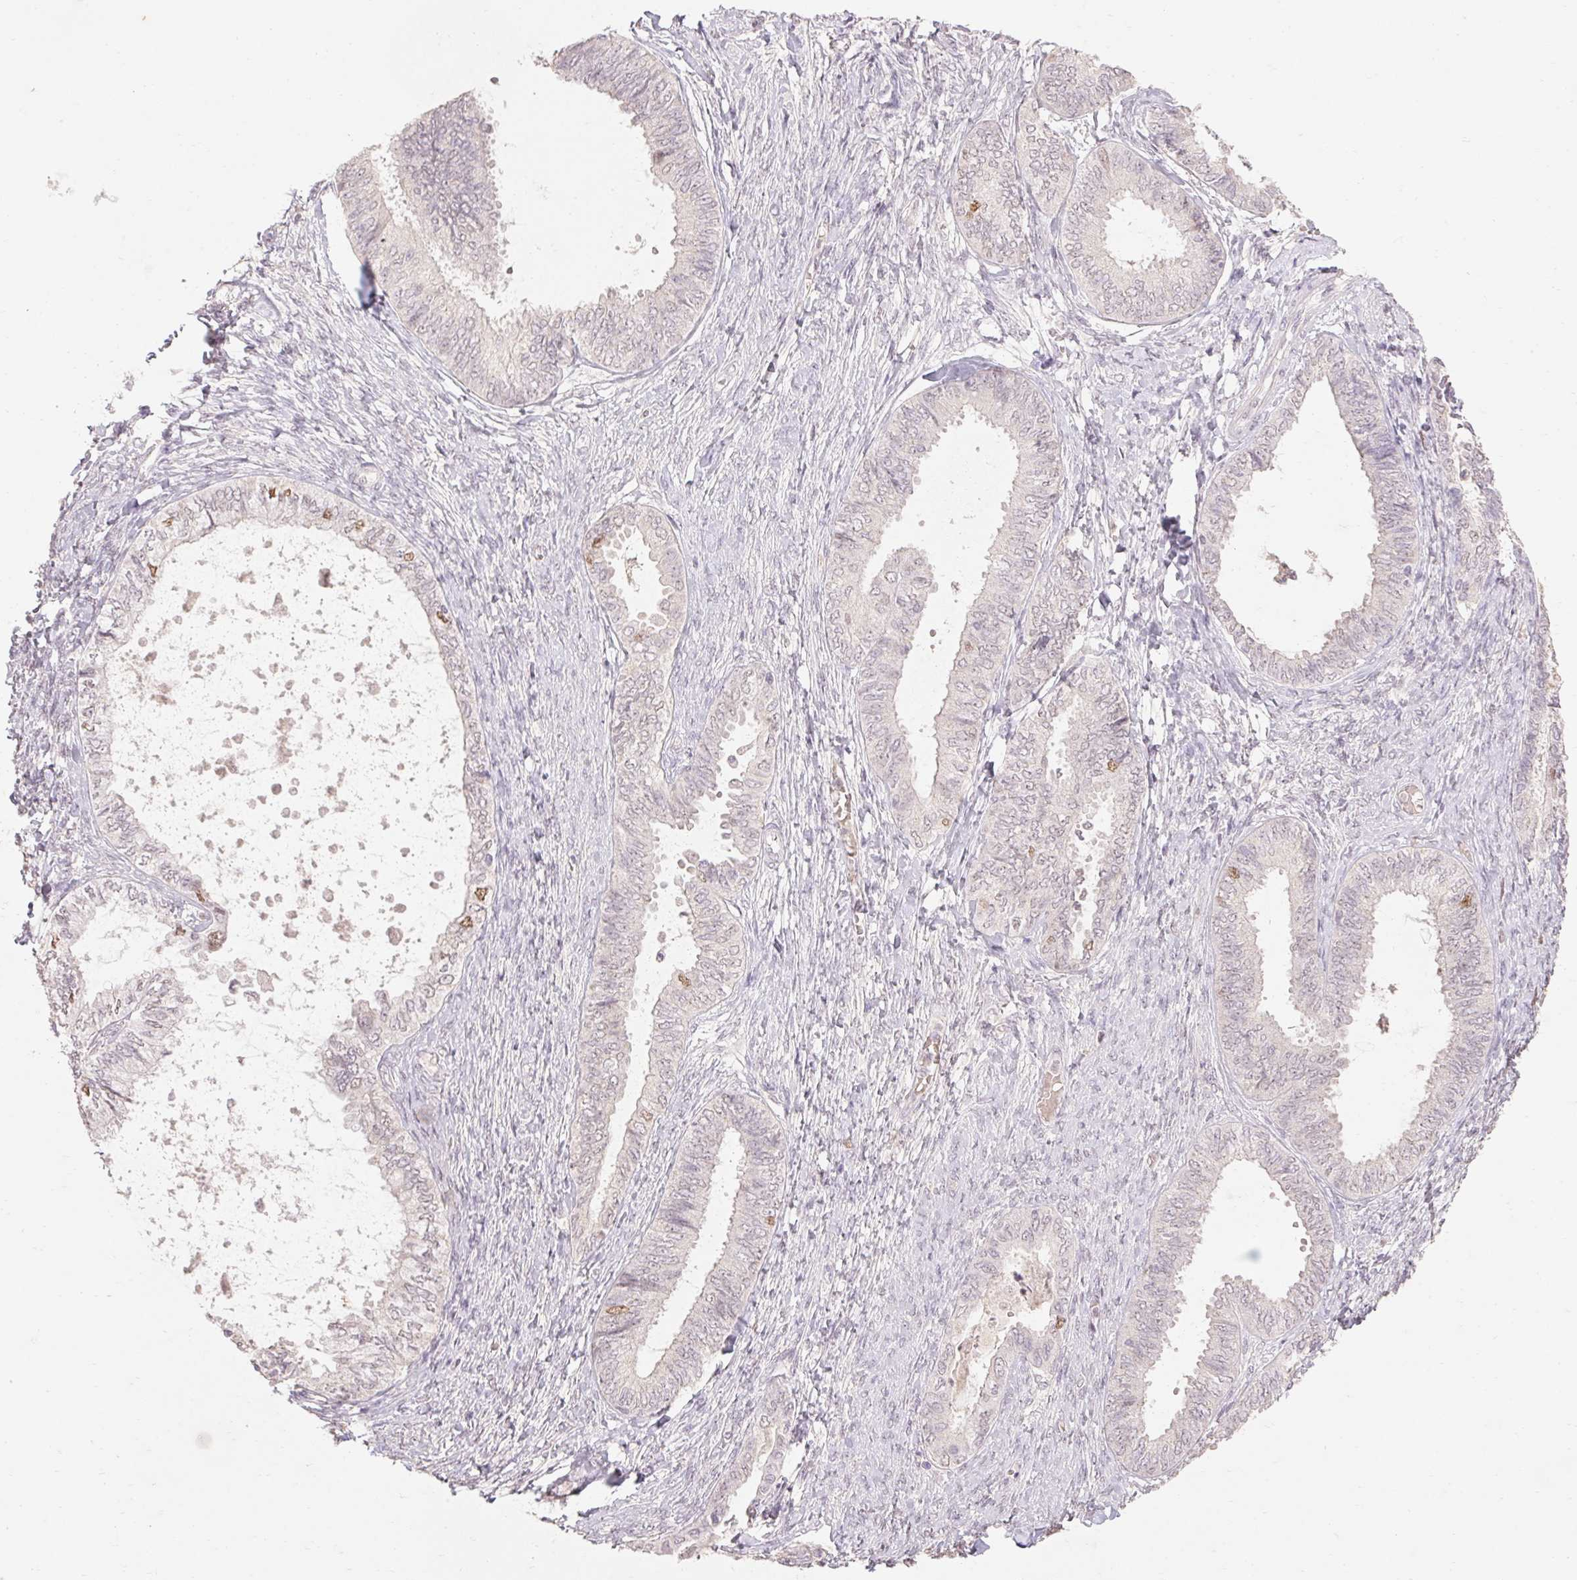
{"staining": {"intensity": "moderate", "quantity": "<25%", "location": "nuclear"}, "tissue": "ovarian cancer", "cell_type": "Tumor cells", "image_type": "cancer", "snomed": [{"axis": "morphology", "description": "Carcinoma, endometroid"}, {"axis": "topography", "description": "Ovary"}], "caption": "Human endometroid carcinoma (ovarian) stained for a protein (brown) shows moderate nuclear positive expression in about <25% of tumor cells.", "gene": "SKP2", "patient": {"sex": "female", "age": 70}}